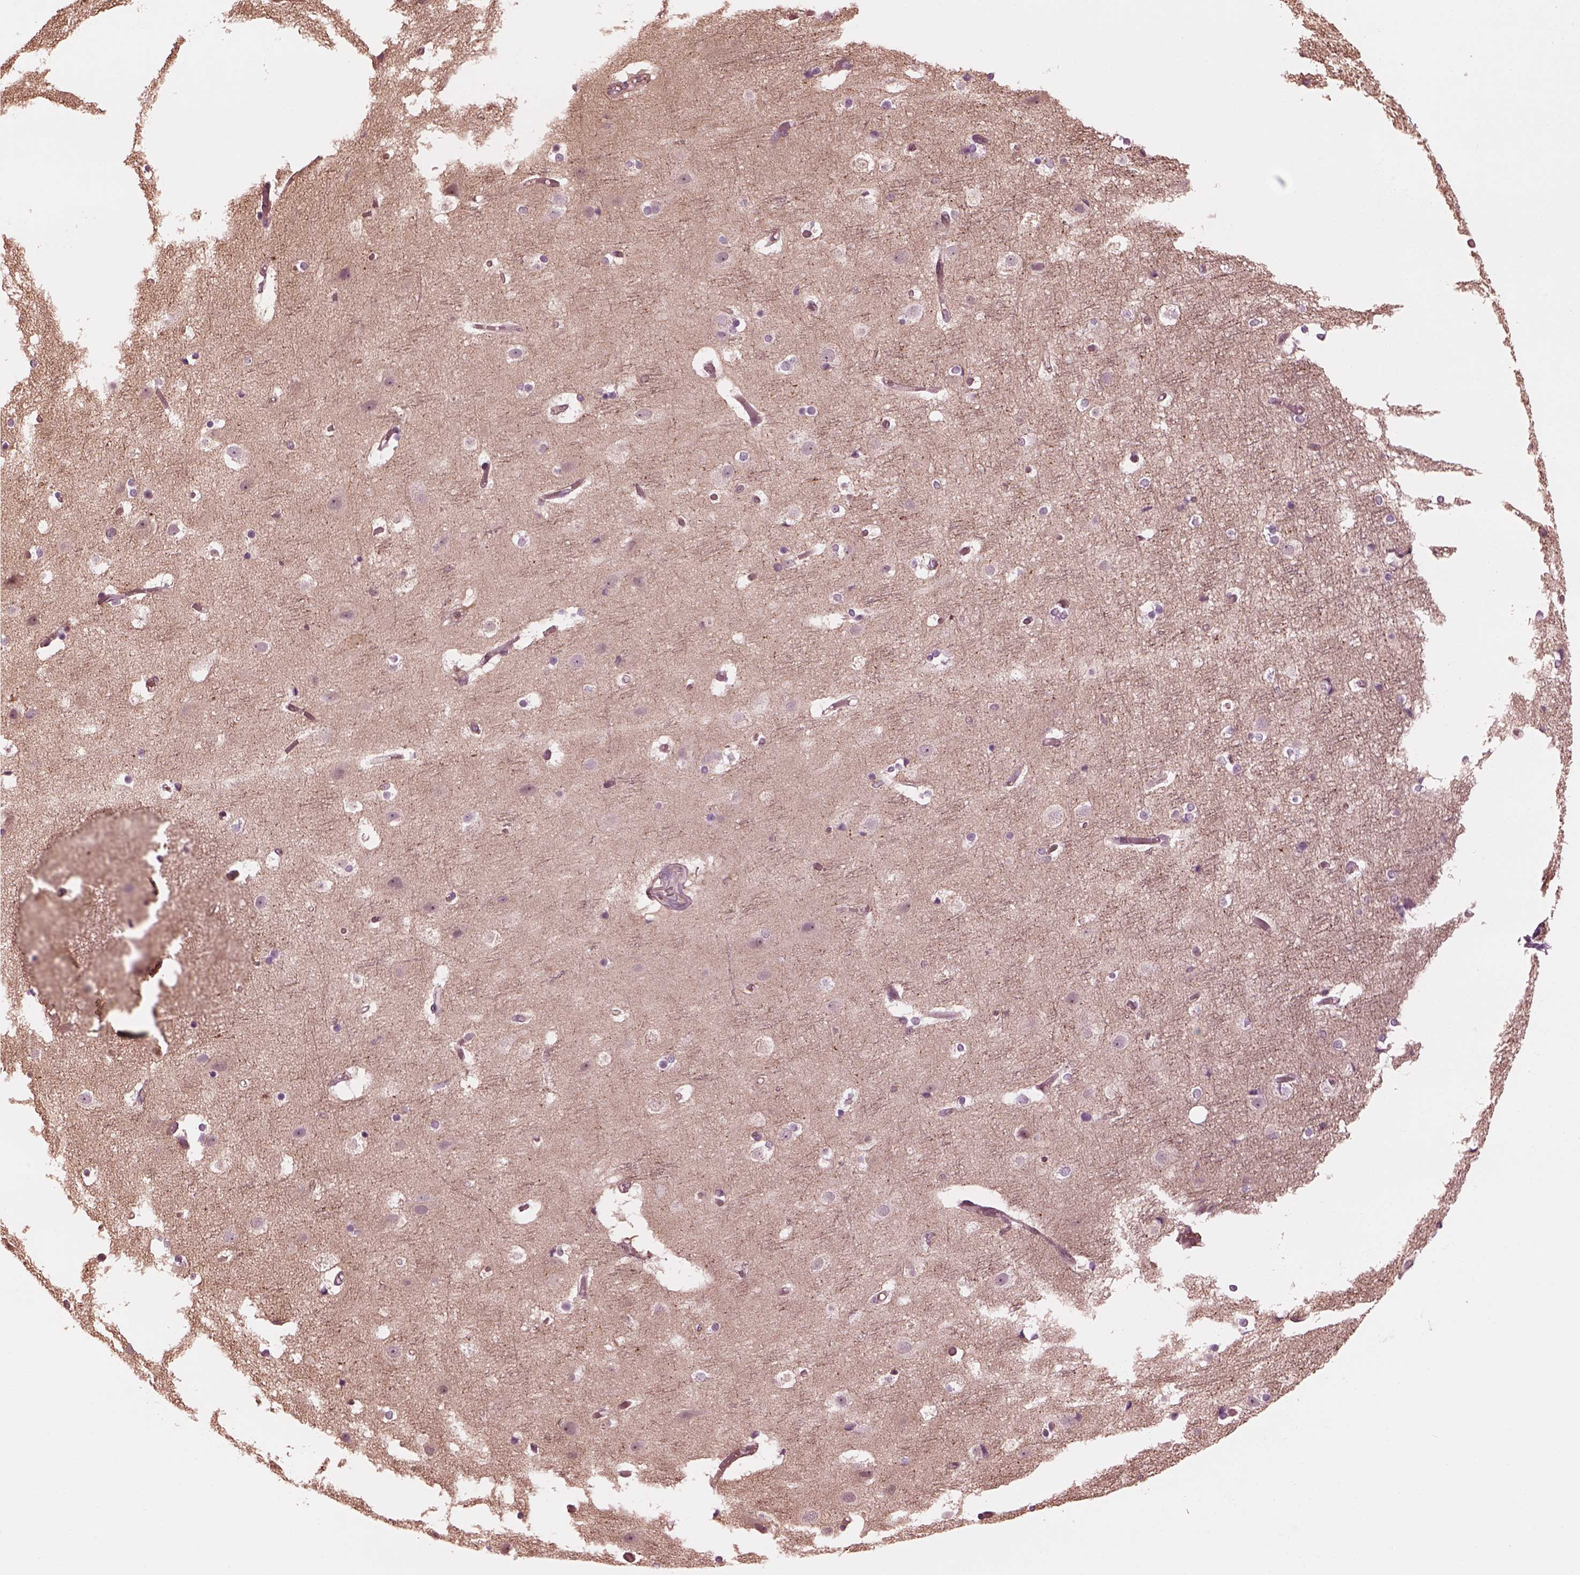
{"staining": {"intensity": "negative", "quantity": "none", "location": "none"}, "tissue": "cerebral cortex", "cell_type": "Endothelial cells", "image_type": "normal", "snomed": [{"axis": "morphology", "description": "Normal tissue, NOS"}, {"axis": "topography", "description": "Cerebral cortex"}], "caption": "Micrograph shows no protein positivity in endothelial cells of unremarkable cerebral cortex.", "gene": "STK33", "patient": {"sex": "female", "age": 52}}